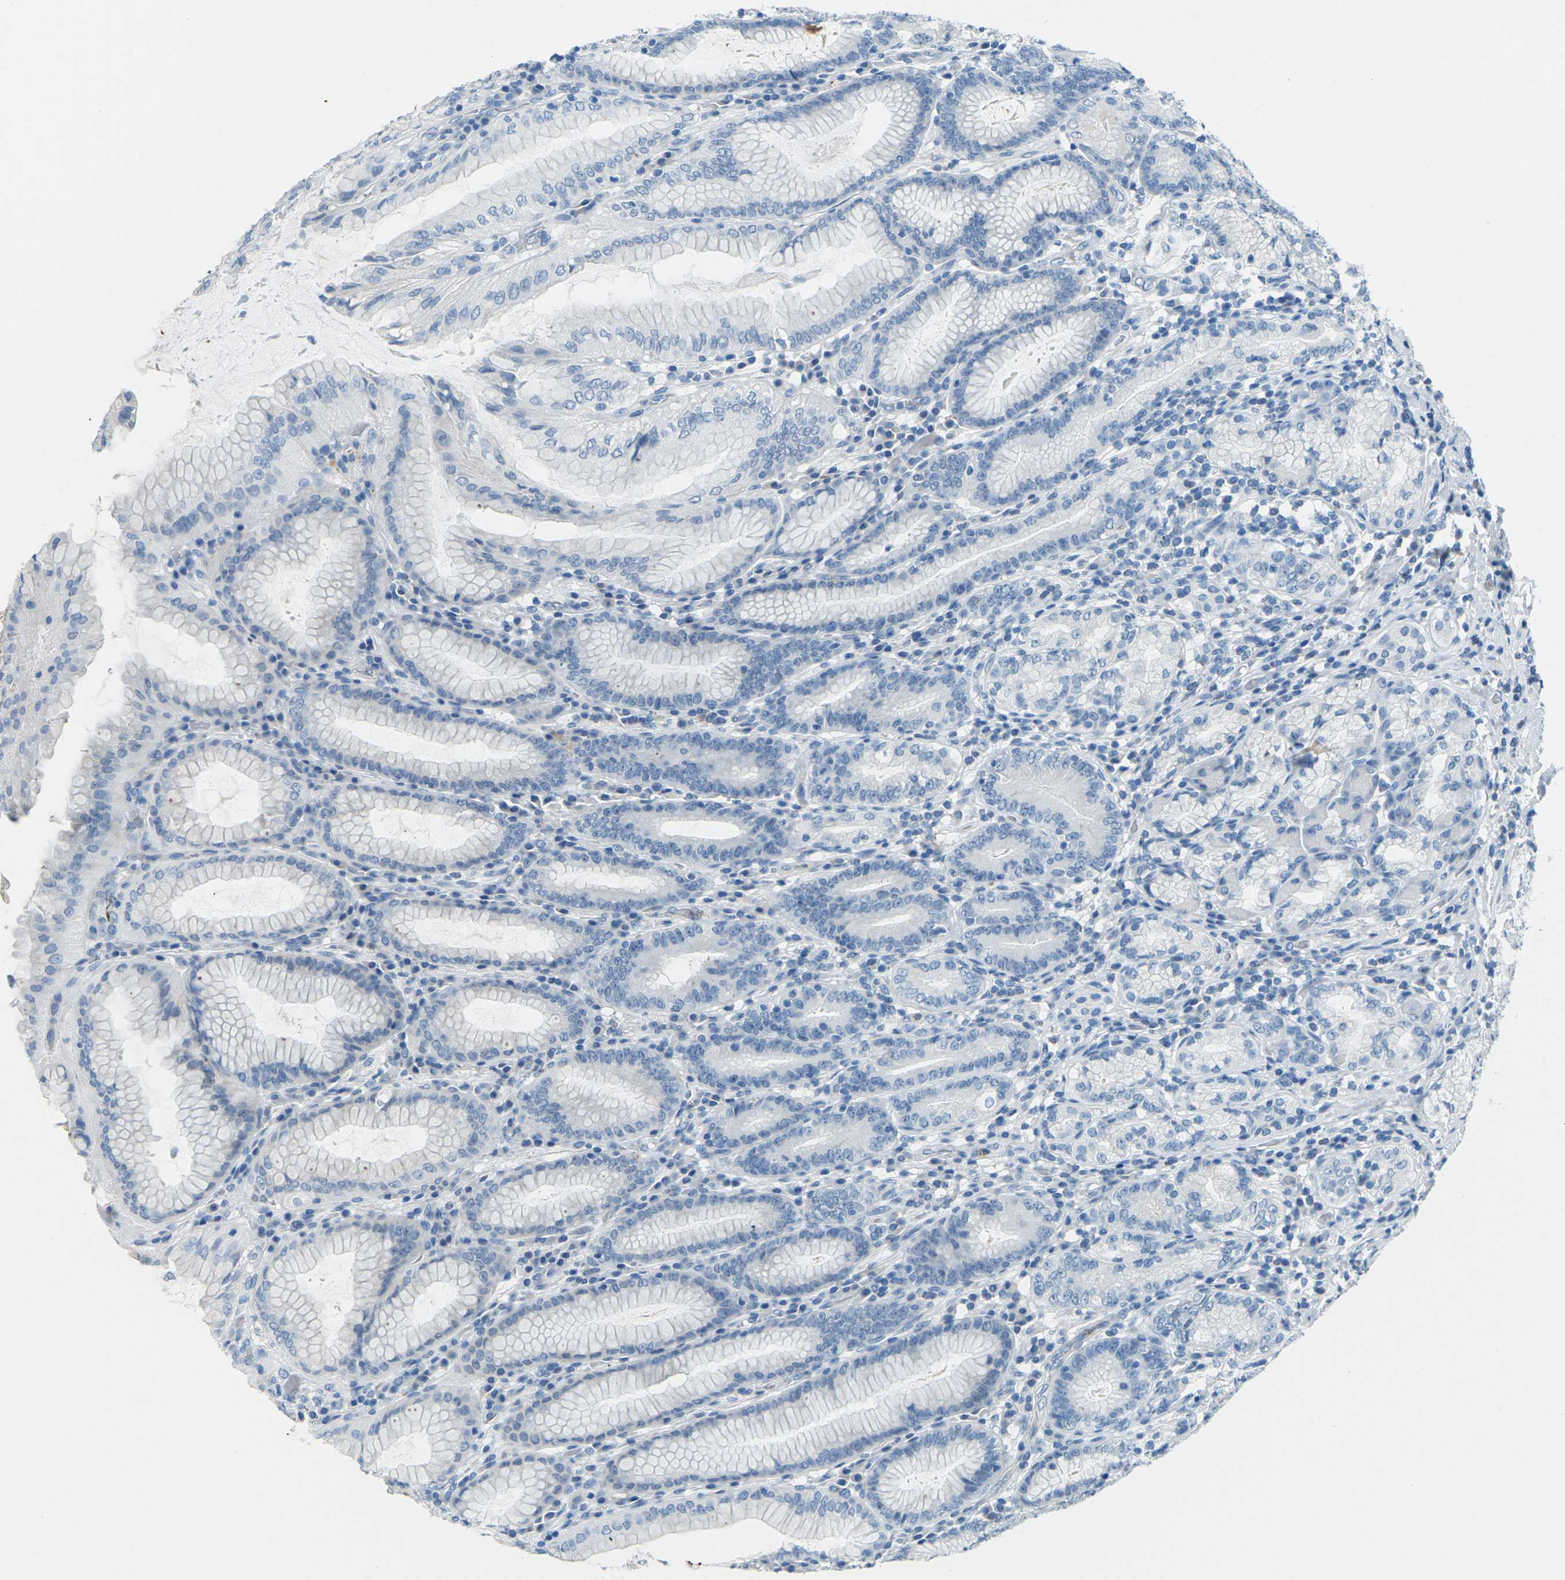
{"staining": {"intensity": "negative", "quantity": "none", "location": "none"}, "tissue": "stomach", "cell_type": "Glandular cells", "image_type": "normal", "snomed": [{"axis": "morphology", "description": "Normal tissue, NOS"}, {"axis": "topography", "description": "Stomach, lower"}], "caption": "DAB (3,3'-diaminobenzidine) immunohistochemical staining of benign stomach reveals no significant staining in glandular cells.", "gene": "CDH16", "patient": {"sex": "female", "age": 76}}